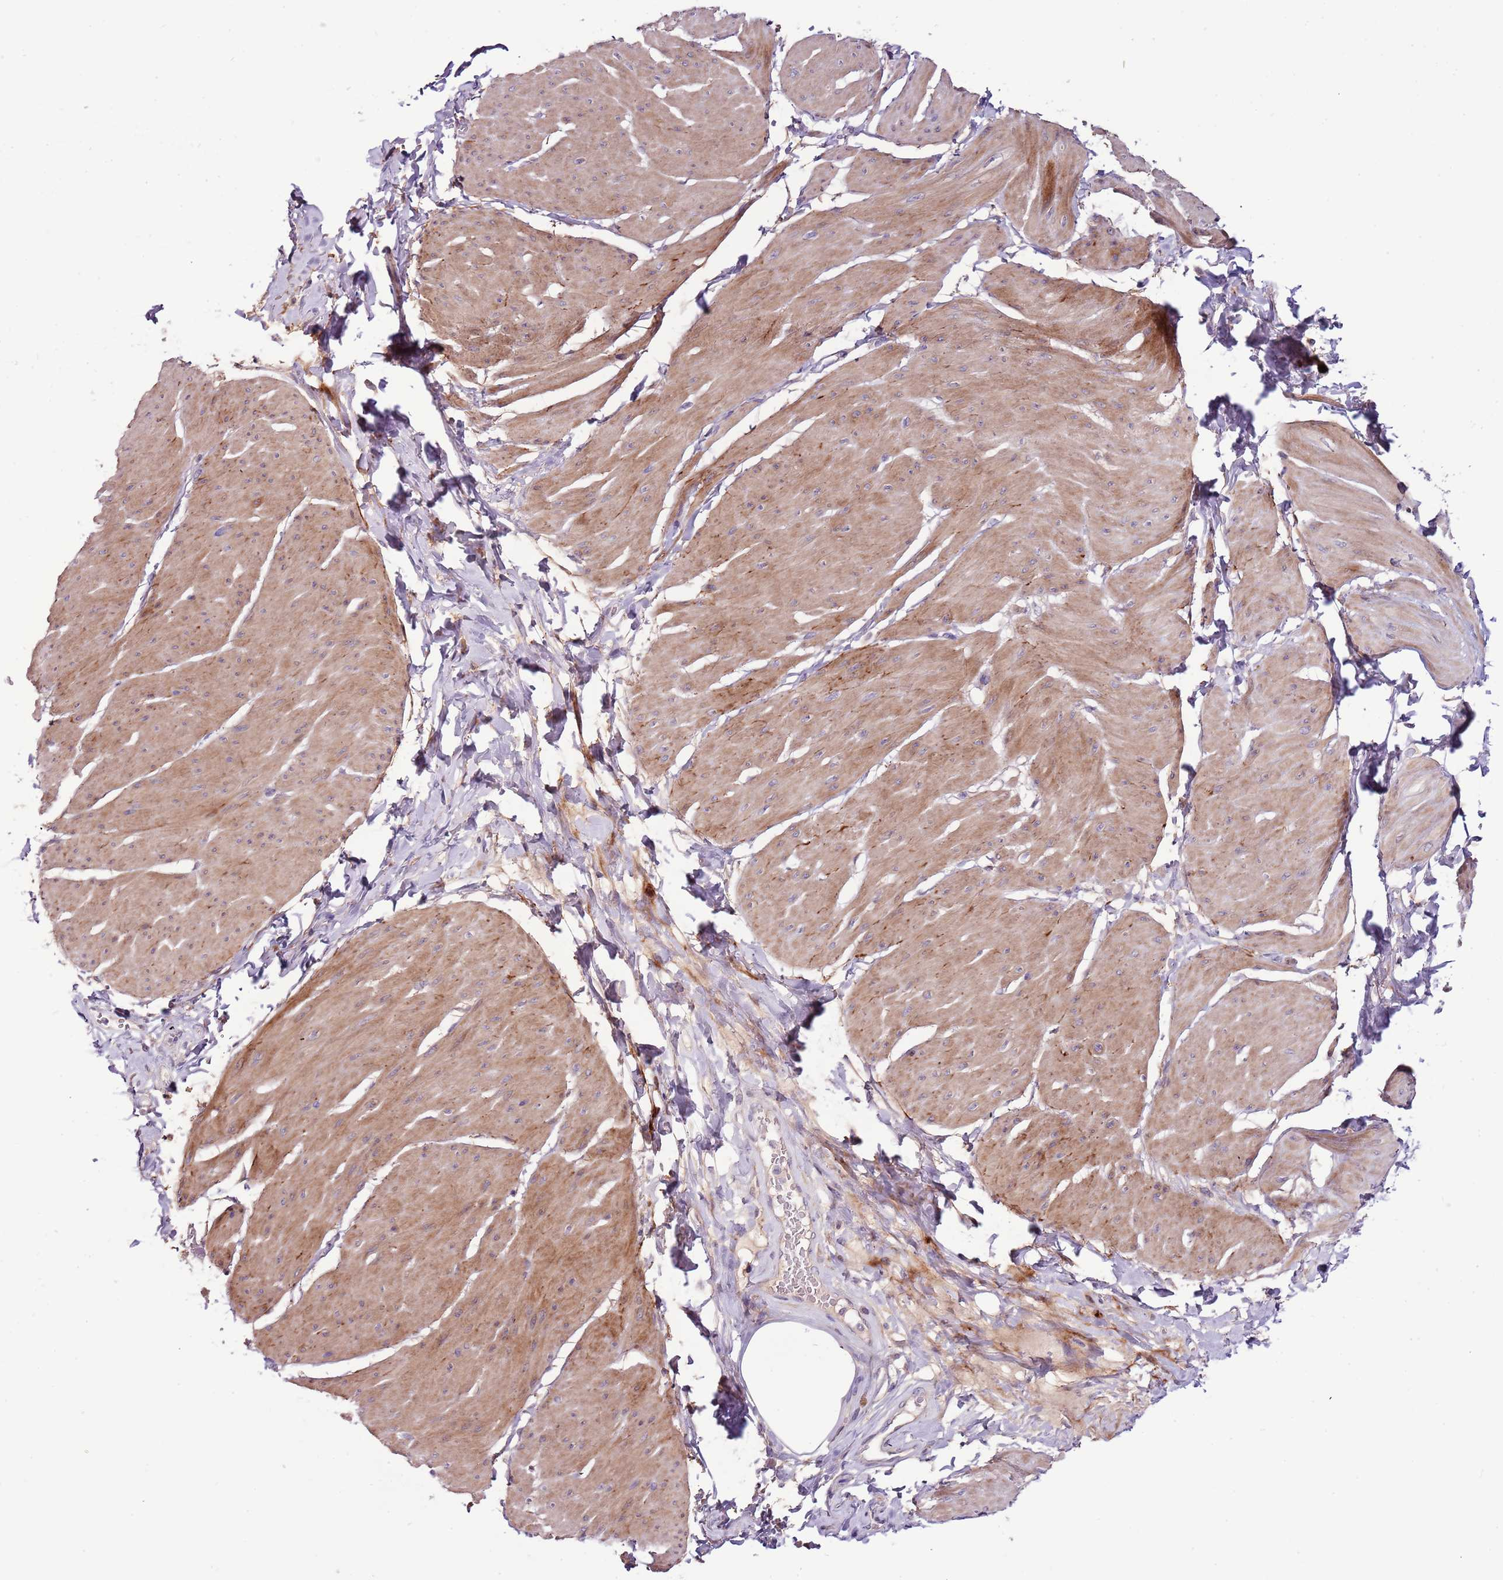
{"staining": {"intensity": "moderate", "quantity": ">75%", "location": "cytoplasmic/membranous"}, "tissue": "smooth muscle", "cell_type": "Smooth muscle cells", "image_type": "normal", "snomed": [{"axis": "morphology", "description": "Urothelial carcinoma, High grade"}, {"axis": "topography", "description": "Urinary bladder"}], "caption": "Human smooth muscle stained with a brown dye exhibits moderate cytoplasmic/membranous positive staining in about >75% of smooth muscle cells.", "gene": "NKX2", "patient": {"sex": "male", "age": 46}}